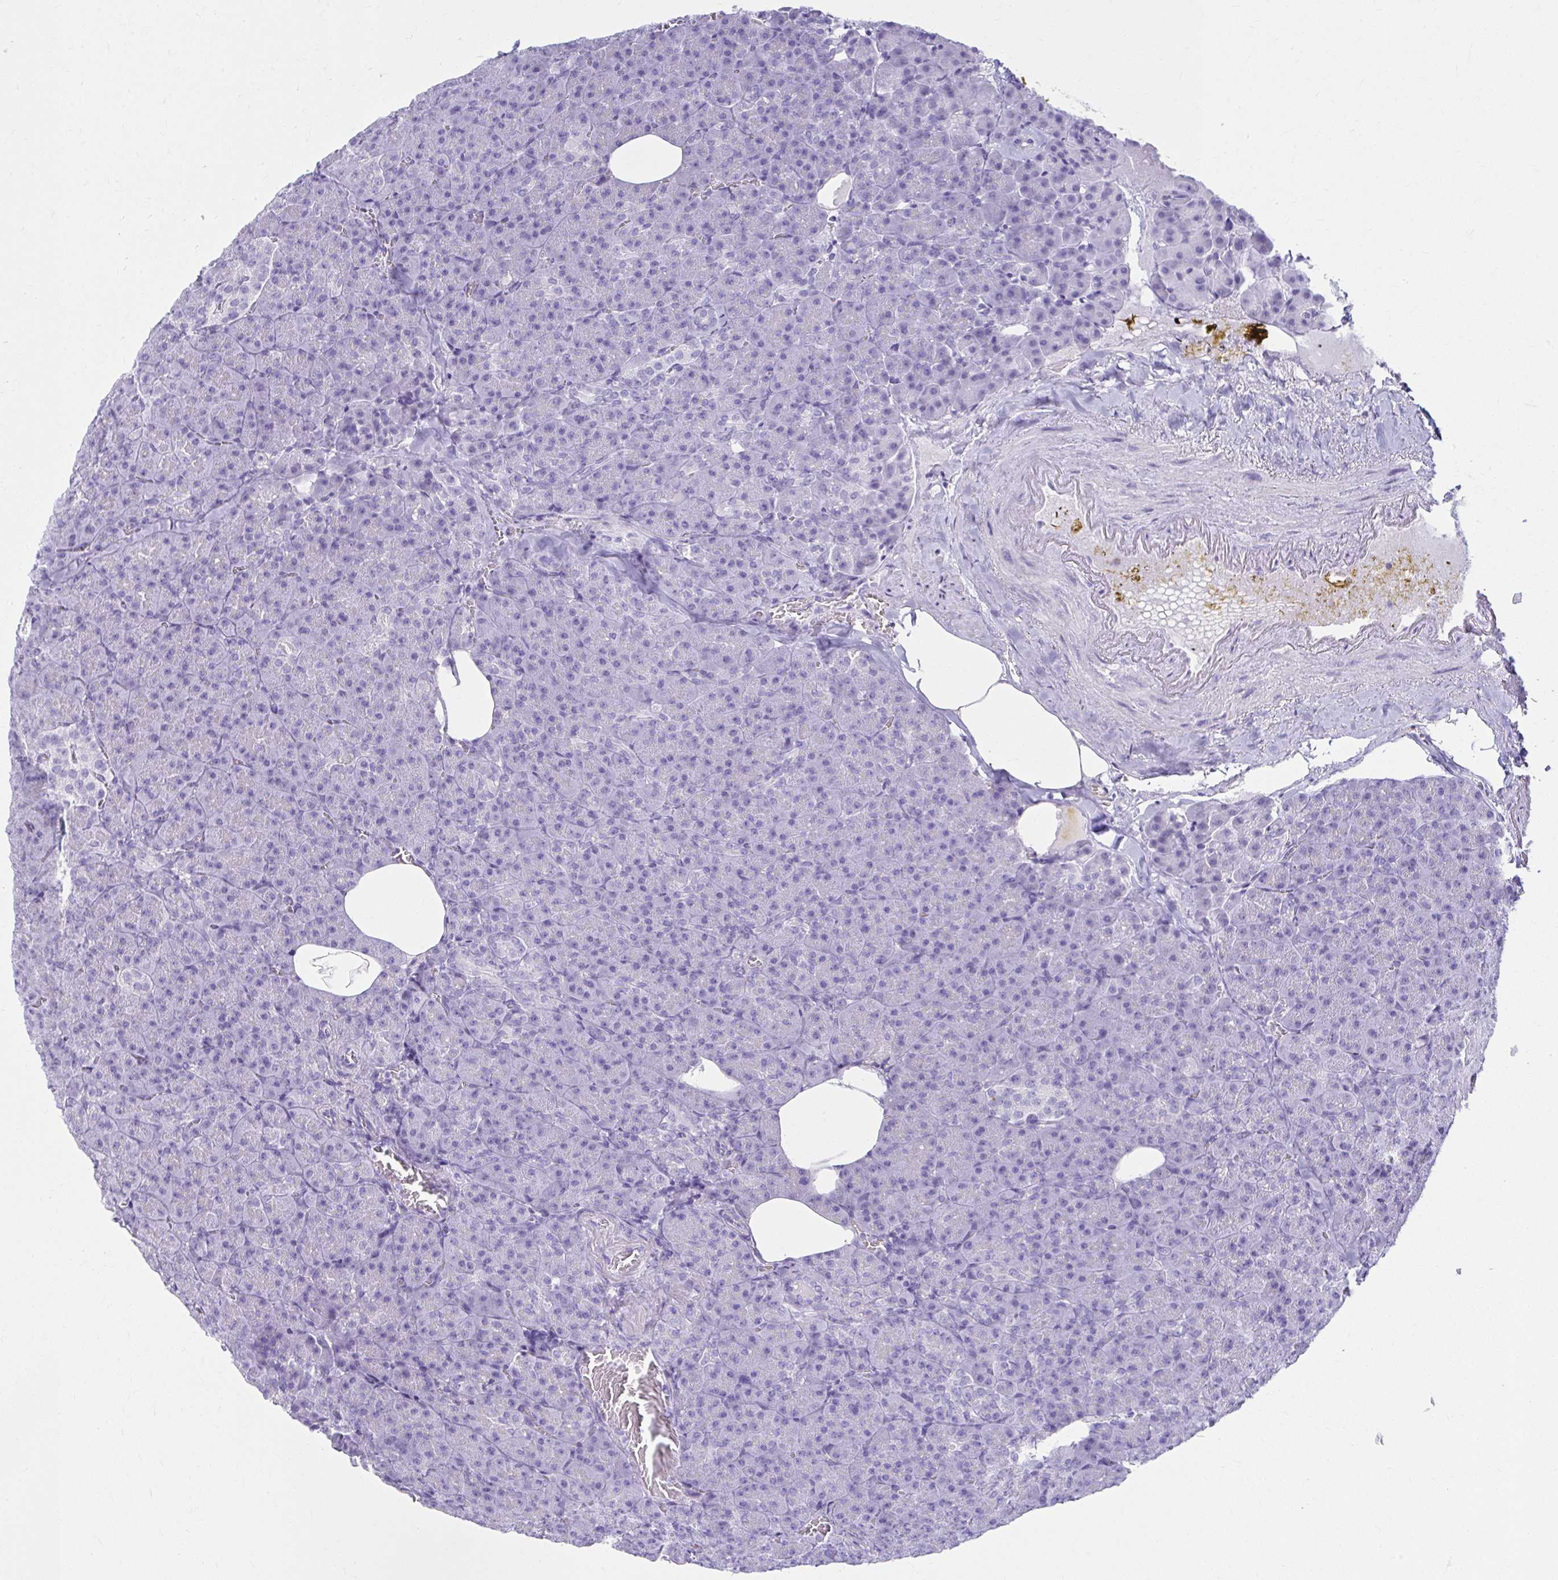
{"staining": {"intensity": "negative", "quantity": "none", "location": "none"}, "tissue": "pancreas", "cell_type": "Exocrine glandular cells", "image_type": "normal", "snomed": [{"axis": "morphology", "description": "Normal tissue, NOS"}, {"axis": "topography", "description": "Pancreas"}], "caption": "A high-resolution photomicrograph shows immunohistochemistry (IHC) staining of normal pancreas, which reveals no significant expression in exocrine glandular cells. (DAB (3,3'-diaminobenzidine) immunohistochemistry (IHC) with hematoxylin counter stain).", "gene": "ATP4B", "patient": {"sex": "female", "age": 74}}